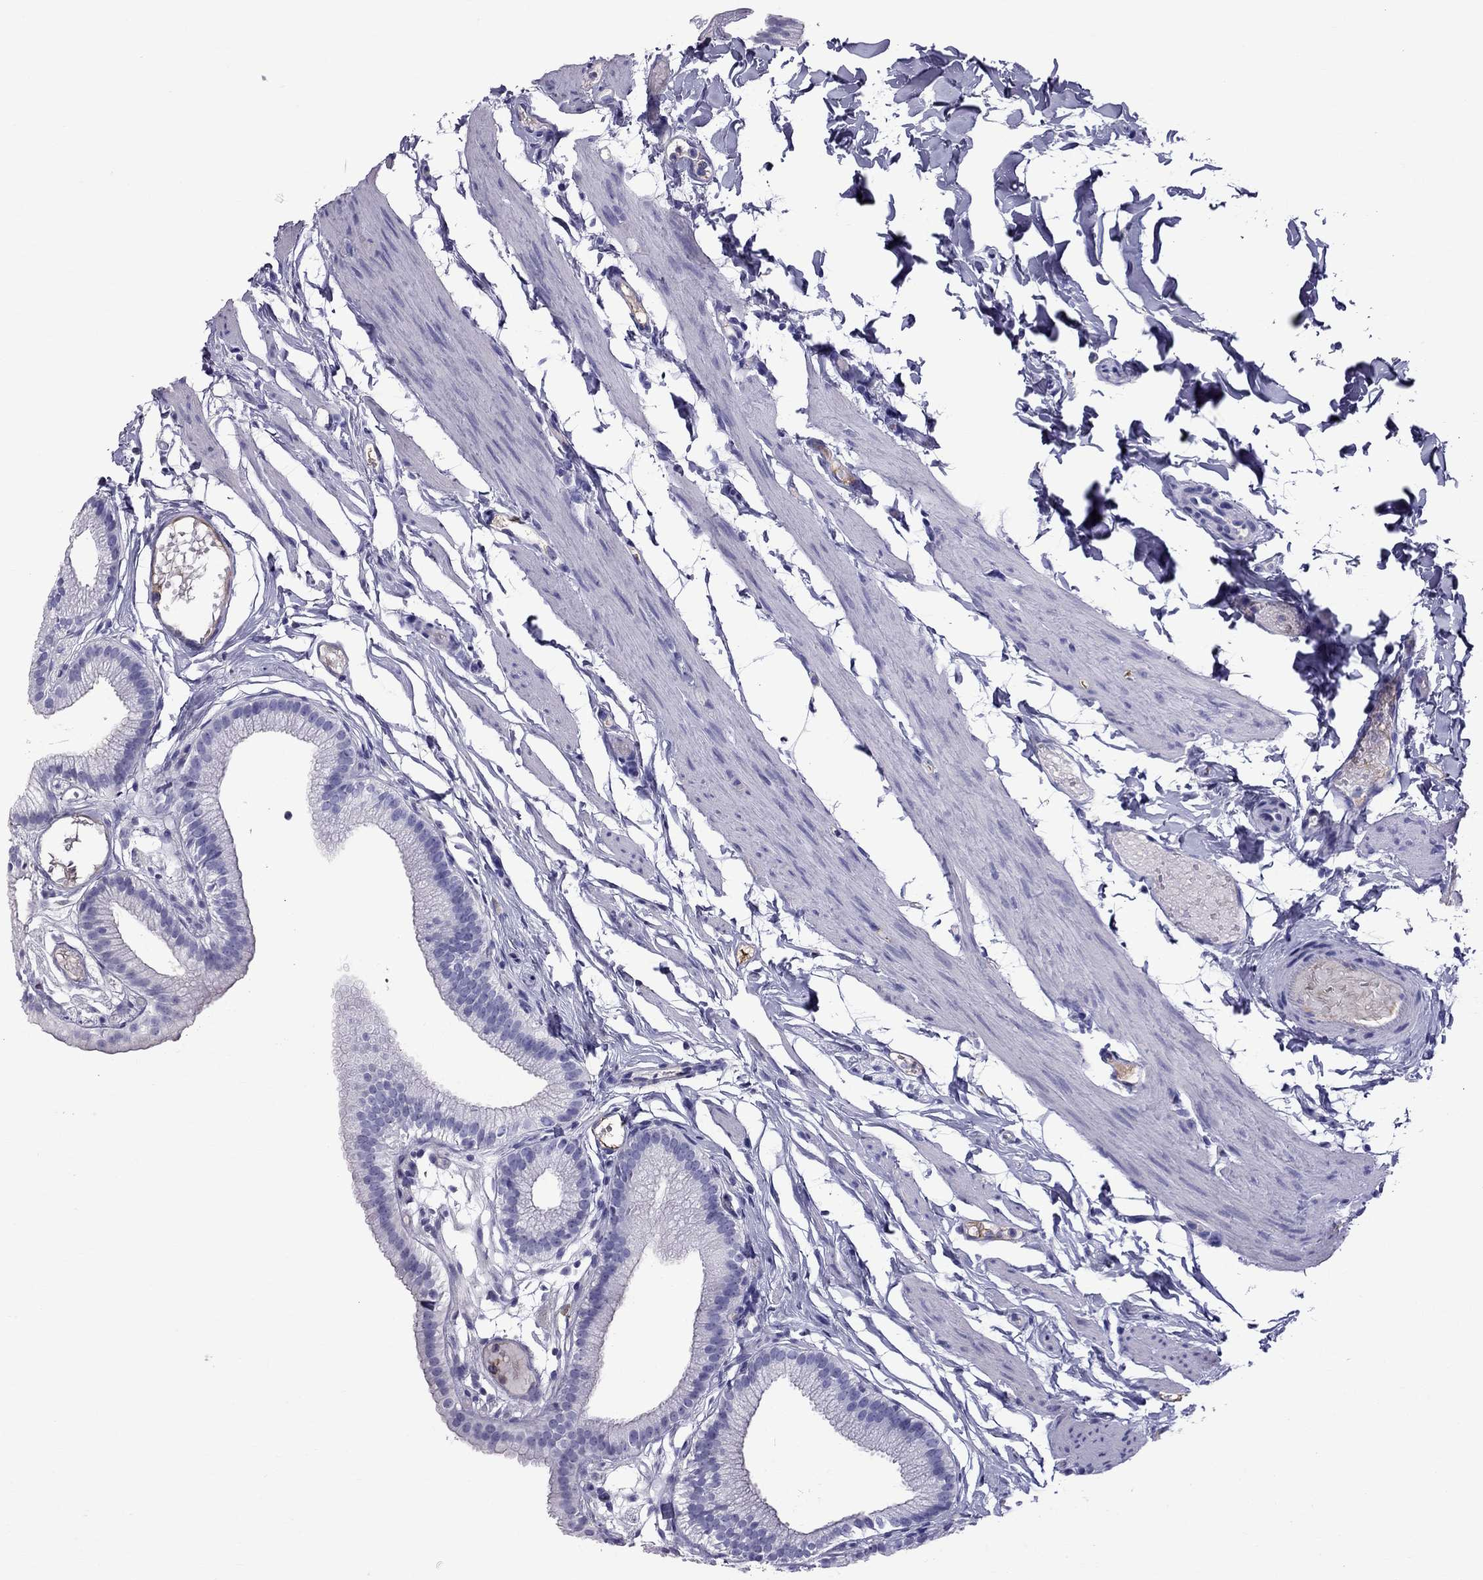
{"staining": {"intensity": "negative", "quantity": "none", "location": "none"}, "tissue": "gallbladder", "cell_type": "Glandular cells", "image_type": "normal", "snomed": [{"axis": "morphology", "description": "Normal tissue, NOS"}, {"axis": "topography", "description": "Gallbladder"}], "caption": "Protein analysis of normal gallbladder displays no significant expression in glandular cells.", "gene": "SCART1", "patient": {"sex": "female", "age": 45}}